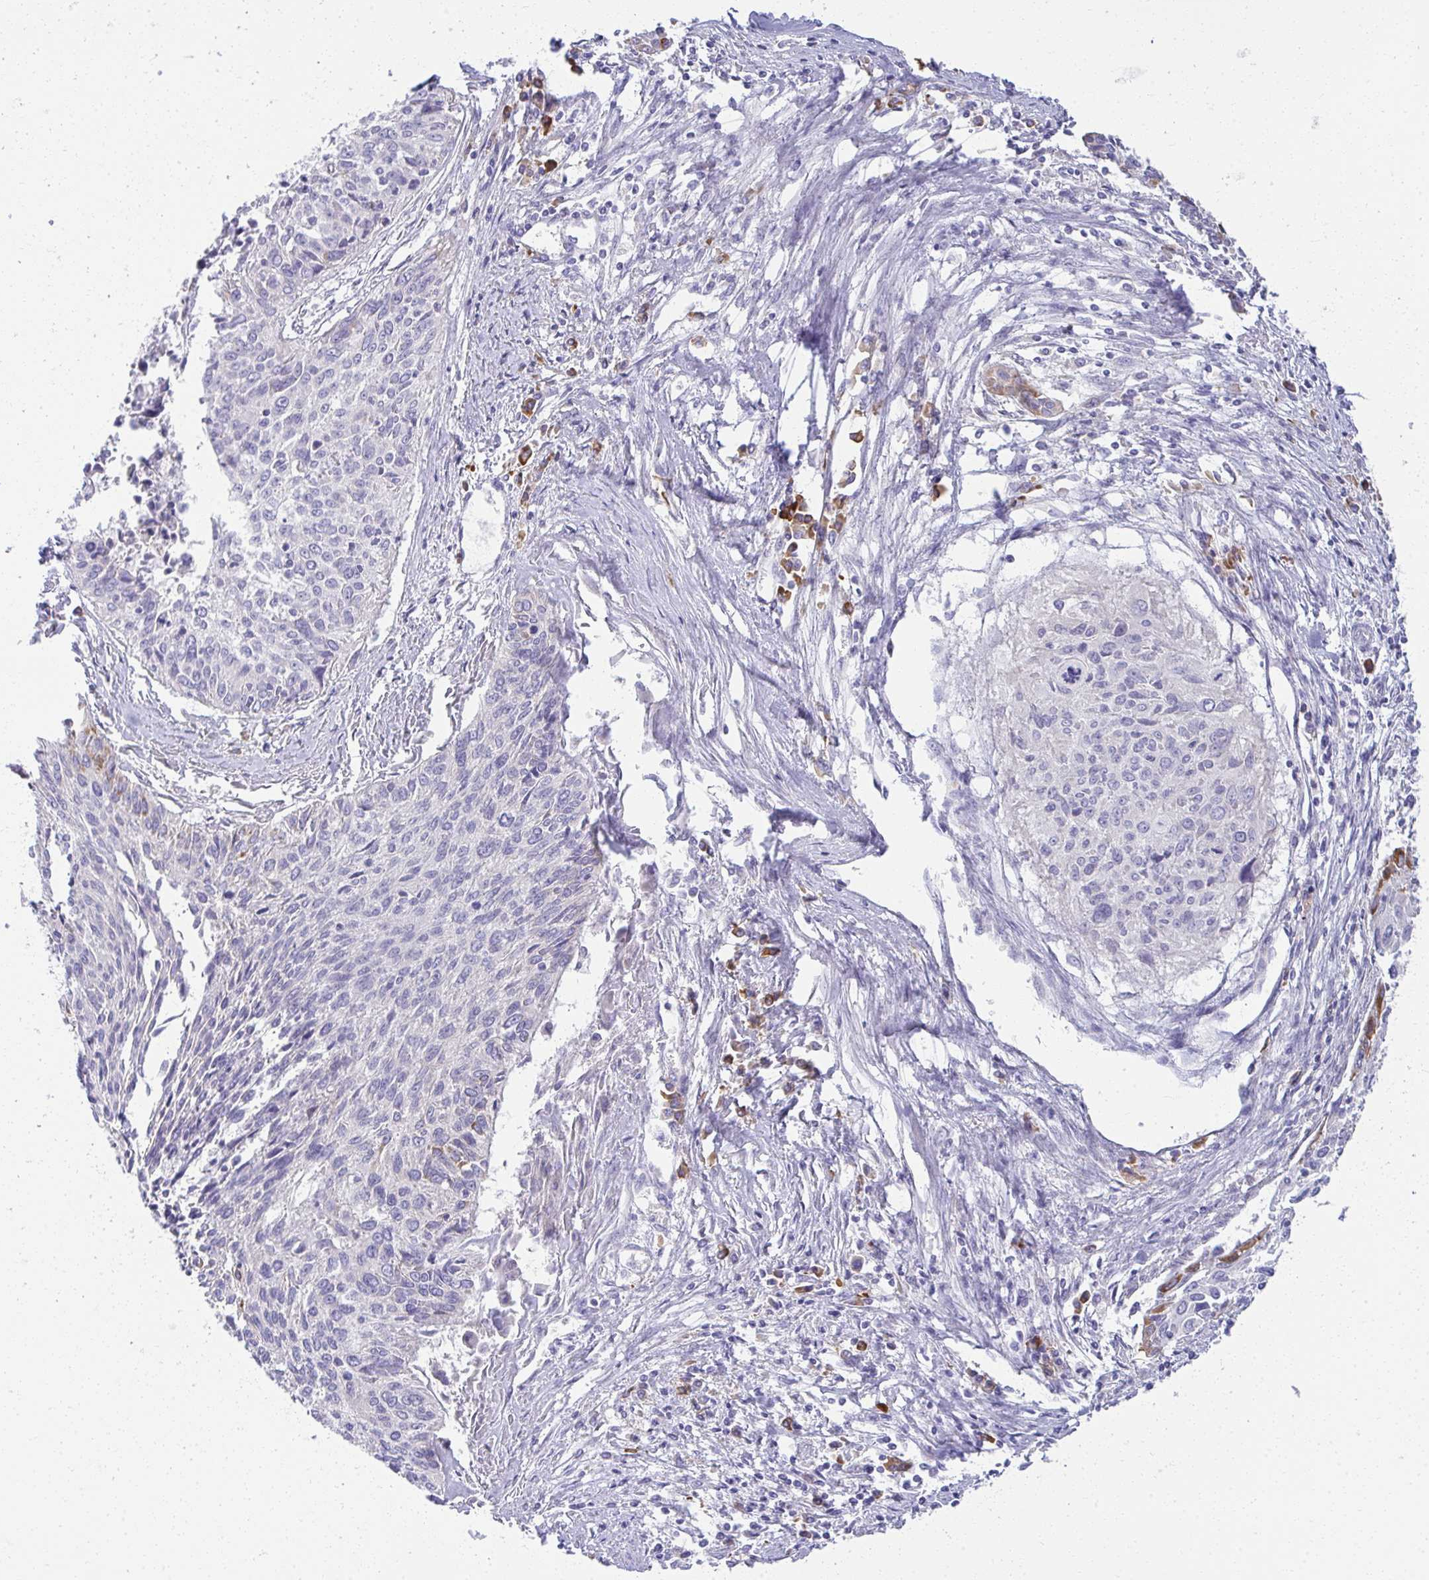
{"staining": {"intensity": "negative", "quantity": "none", "location": "none"}, "tissue": "cervical cancer", "cell_type": "Tumor cells", "image_type": "cancer", "snomed": [{"axis": "morphology", "description": "Squamous cell carcinoma, NOS"}, {"axis": "topography", "description": "Cervix"}], "caption": "Tumor cells show no significant protein staining in cervical squamous cell carcinoma.", "gene": "FASLG", "patient": {"sex": "female", "age": 55}}